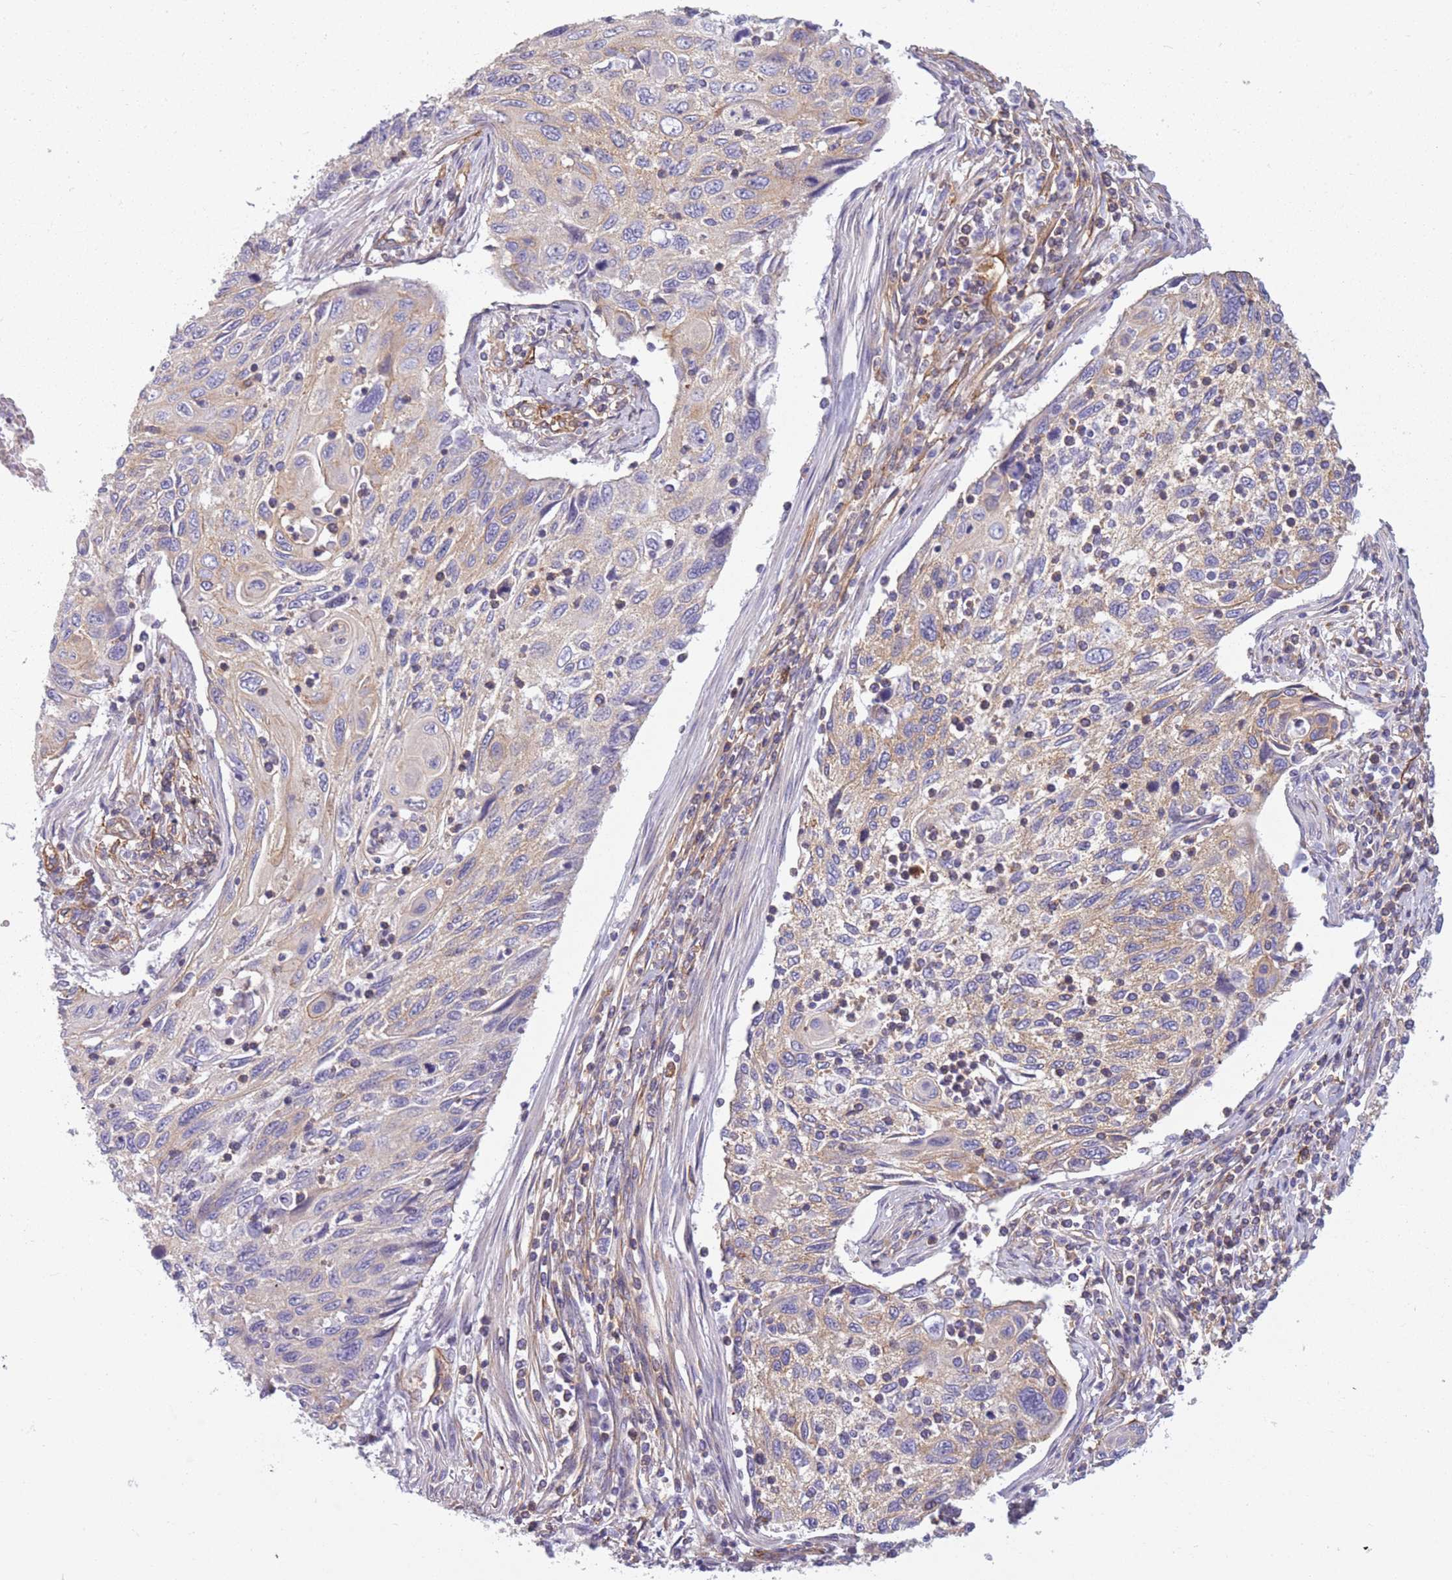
{"staining": {"intensity": "weak", "quantity": "25%-75%", "location": "cytoplasmic/membranous"}, "tissue": "cervical cancer", "cell_type": "Tumor cells", "image_type": "cancer", "snomed": [{"axis": "morphology", "description": "Squamous cell carcinoma, NOS"}, {"axis": "topography", "description": "Cervix"}], "caption": "A low amount of weak cytoplasmic/membranous positivity is identified in about 25%-75% of tumor cells in squamous cell carcinoma (cervical) tissue. (Brightfield microscopy of DAB IHC at high magnification).", "gene": "ADD1", "patient": {"sex": "female", "age": 70}}